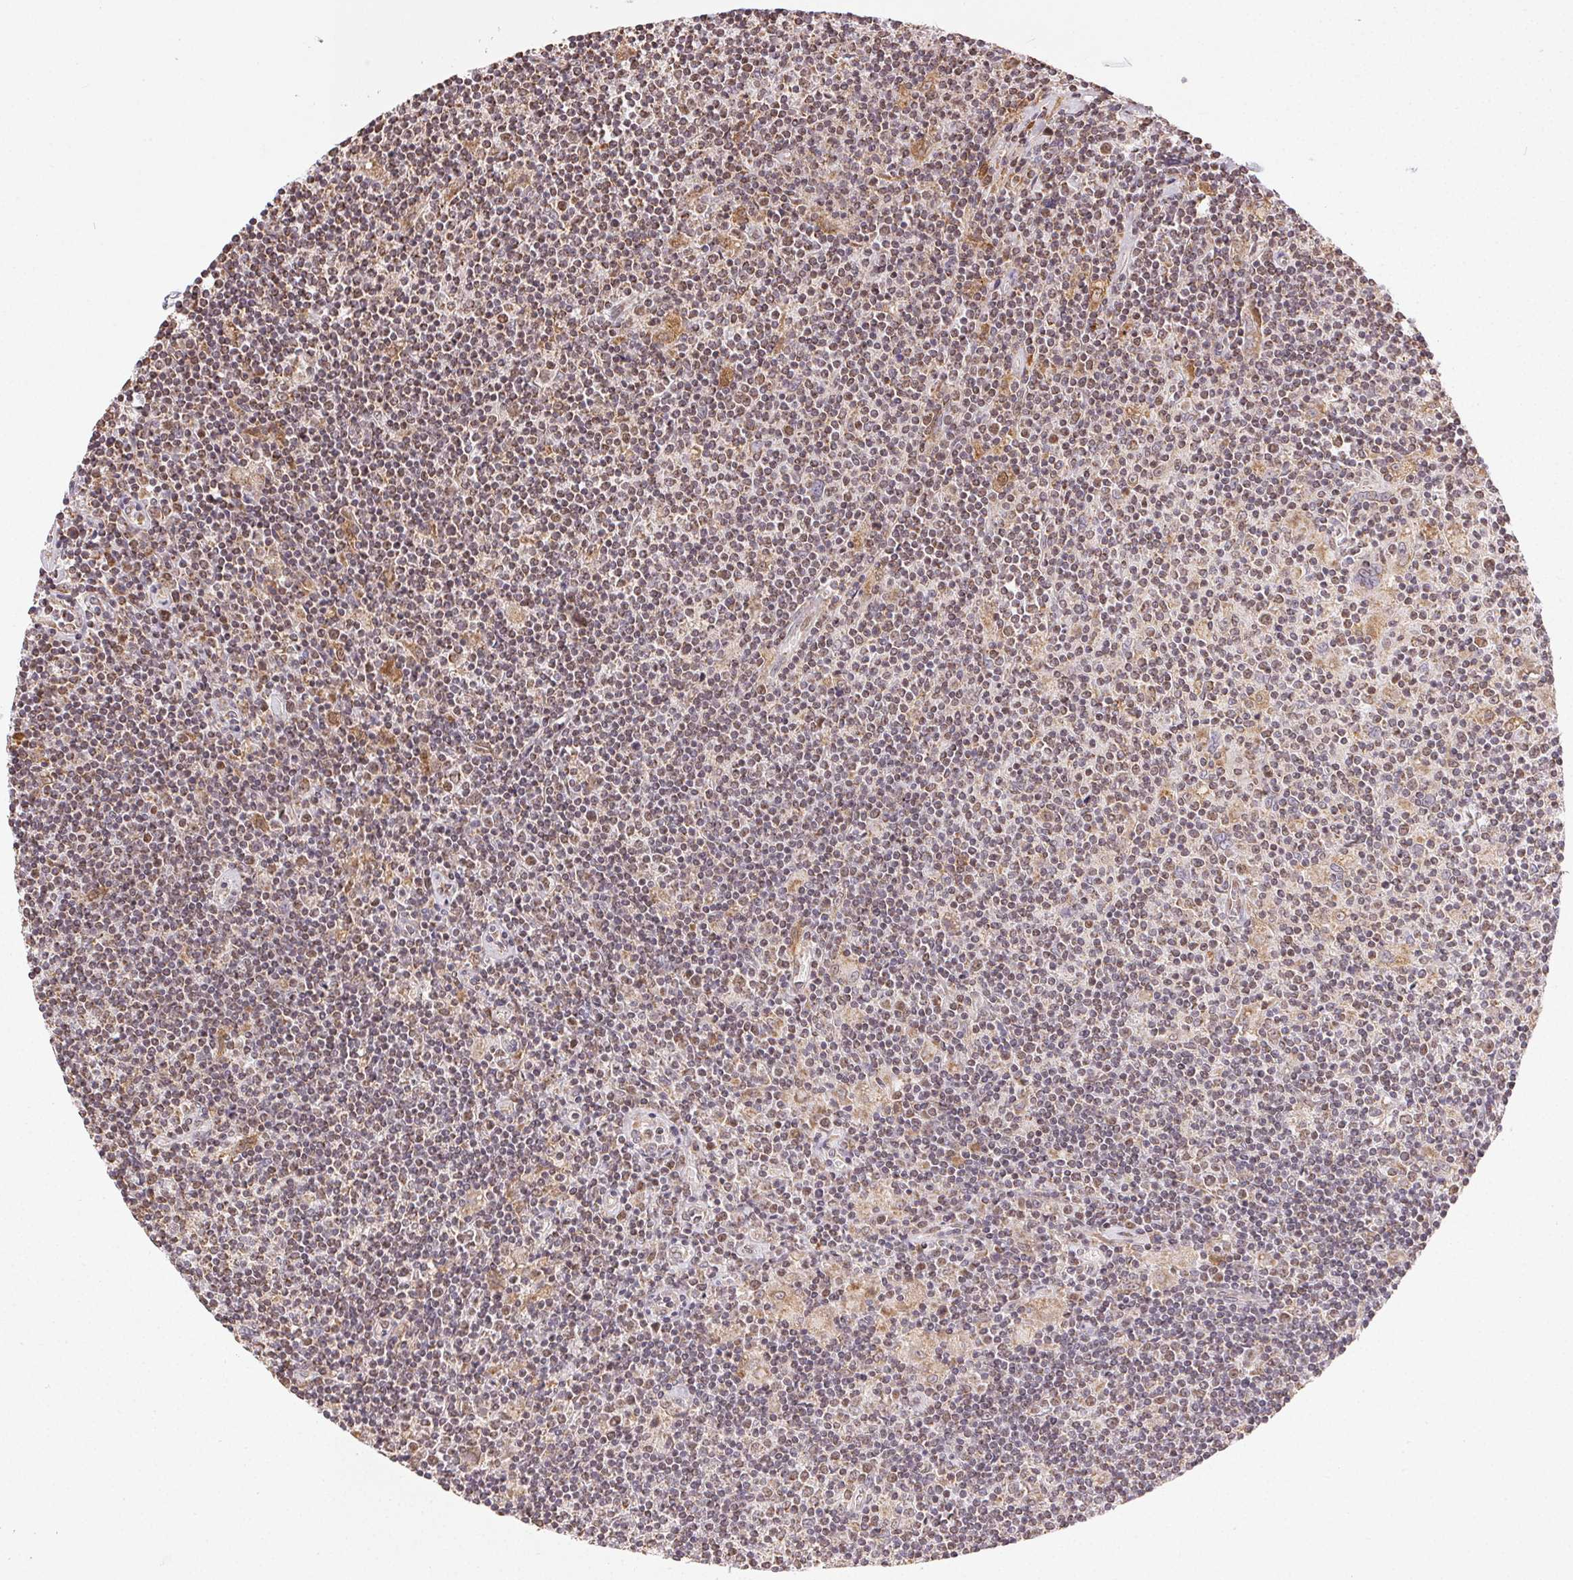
{"staining": {"intensity": "moderate", "quantity": ">75%", "location": "cytoplasmic/membranous,nuclear"}, "tissue": "lymphoma", "cell_type": "Tumor cells", "image_type": "cancer", "snomed": [{"axis": "morphology", "description": "Hodgkin's disease, NOS"}, {"axis": "topography", "description": "Lymph node"}], "caption": "A high-resolution photomicrograph shows immunohistochemistry staining of lymphoma, which displays moderate cytoplasmic/membranous and nuclear expression in about >75% of tumor cells.", "gene": "PIWIL4", "patient": {"sex": "male", "age": 40}}